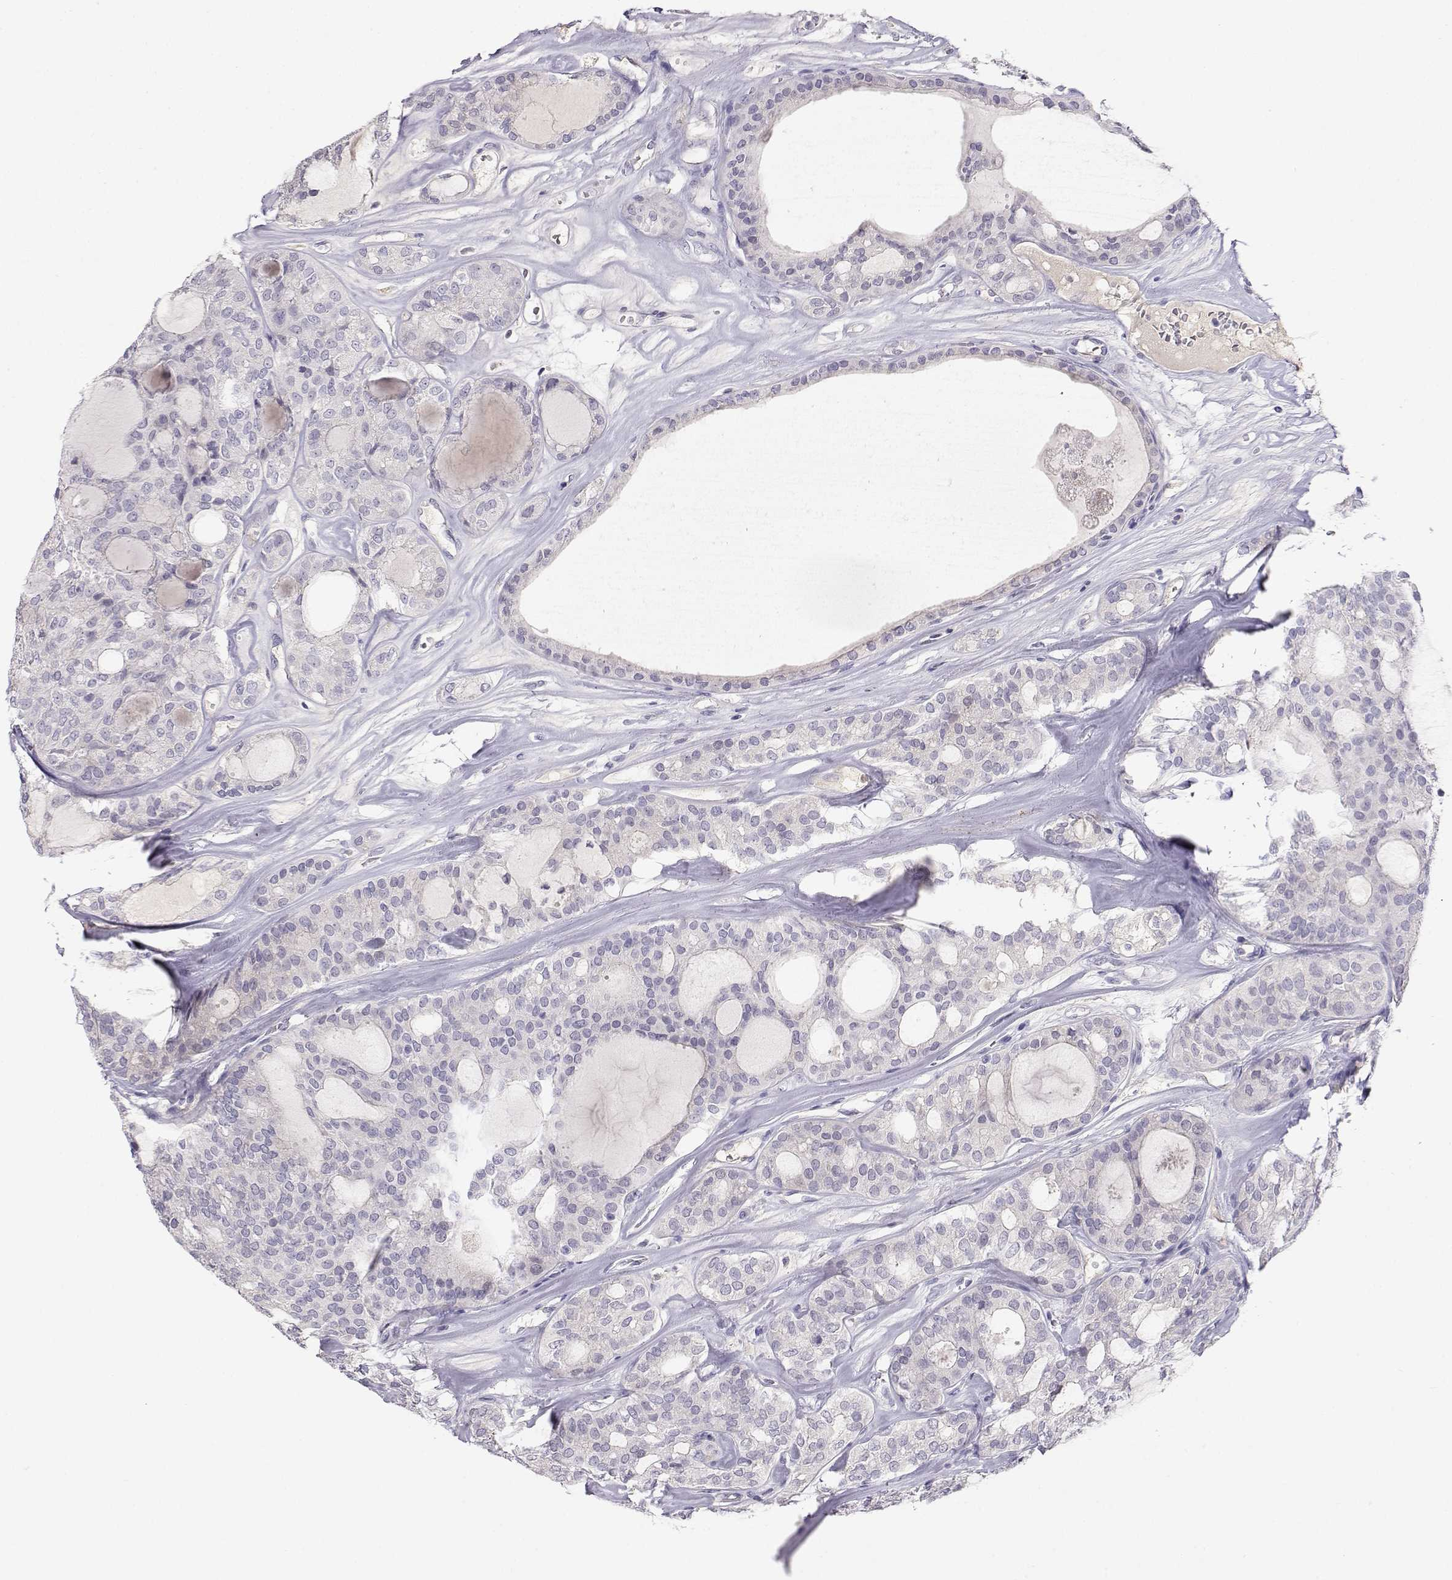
{"staining": {"intensity": "negative", "quantity": "none", "location": "none"}, "tissue": "thyroid cancer", "cell_type": "Tumor cells", "image_type": "cancer", "snomed": [{"axis": "morphology", "description": "Follicular adenoma carcinoma, NOS"}, {"axis": "topography", "description": "Thyroid gland"}], "caption": "The immunohistochemistry (IHC) image has no significant expression in tumor cells of thyroid follicular adenoma carcinoma tissue. (DAB immunohistochemistry with hematoxylin counter stain).", "gene": "CDHR1", "patient": {"sex": "male", "age": 75}}